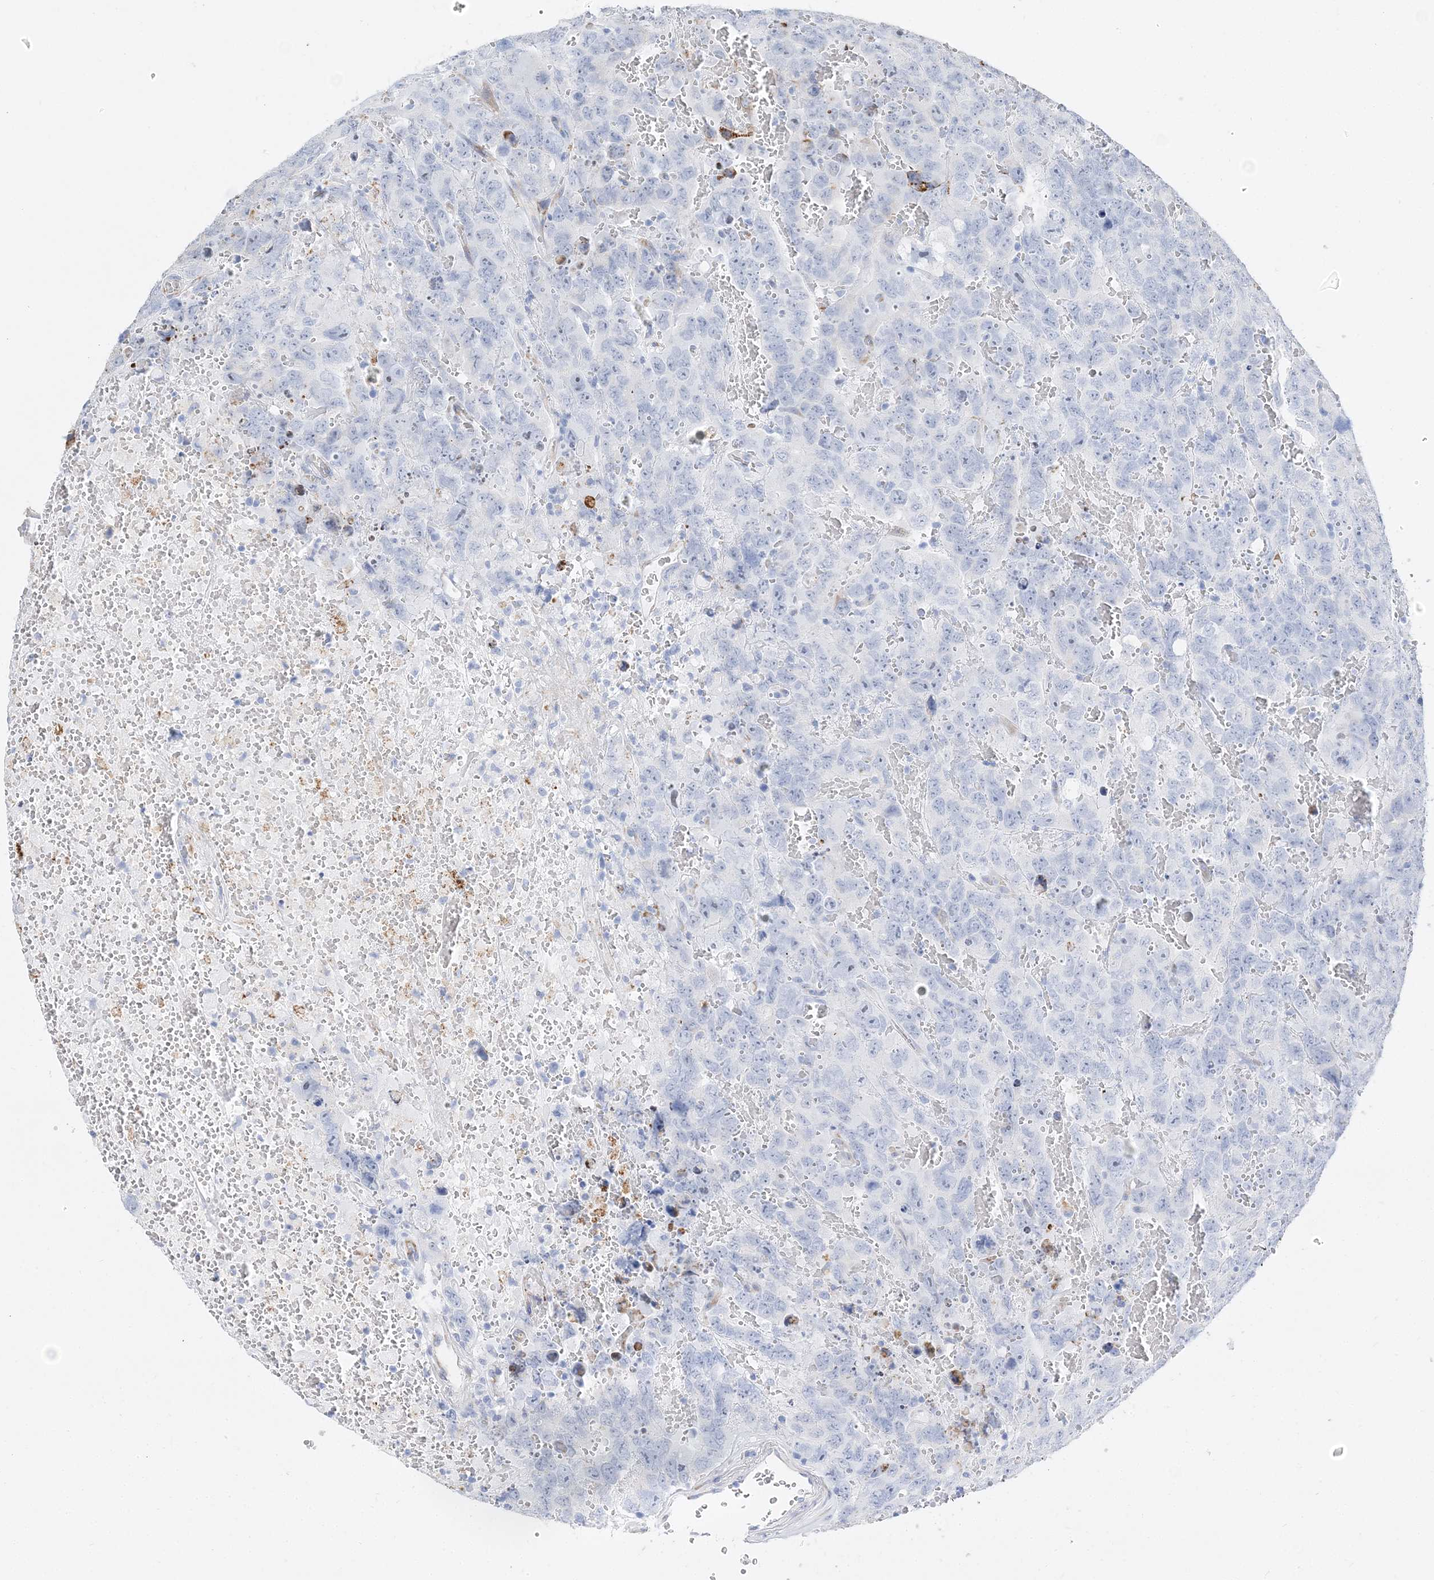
{"staining": {"intensity": "negative", "quantity": "none", "location": "none"}, "tissue": "testis cancer", "cell_type": "Tumor cells", "image_type": "cancer", "snomed": [{"axis": "morphology", "description": "Carcinoma, Embryonal, NOS"}, {"axis": "topography", "description": "Testis"}], "caption": "Immunohistochemistry (IHC) micrograph of testis embryonal carcinoma stained for a protein (brown), which shows no expression in tumor cells.", "gene": "TSPYL6", "patient": {"sex": "male", "age": 45}}